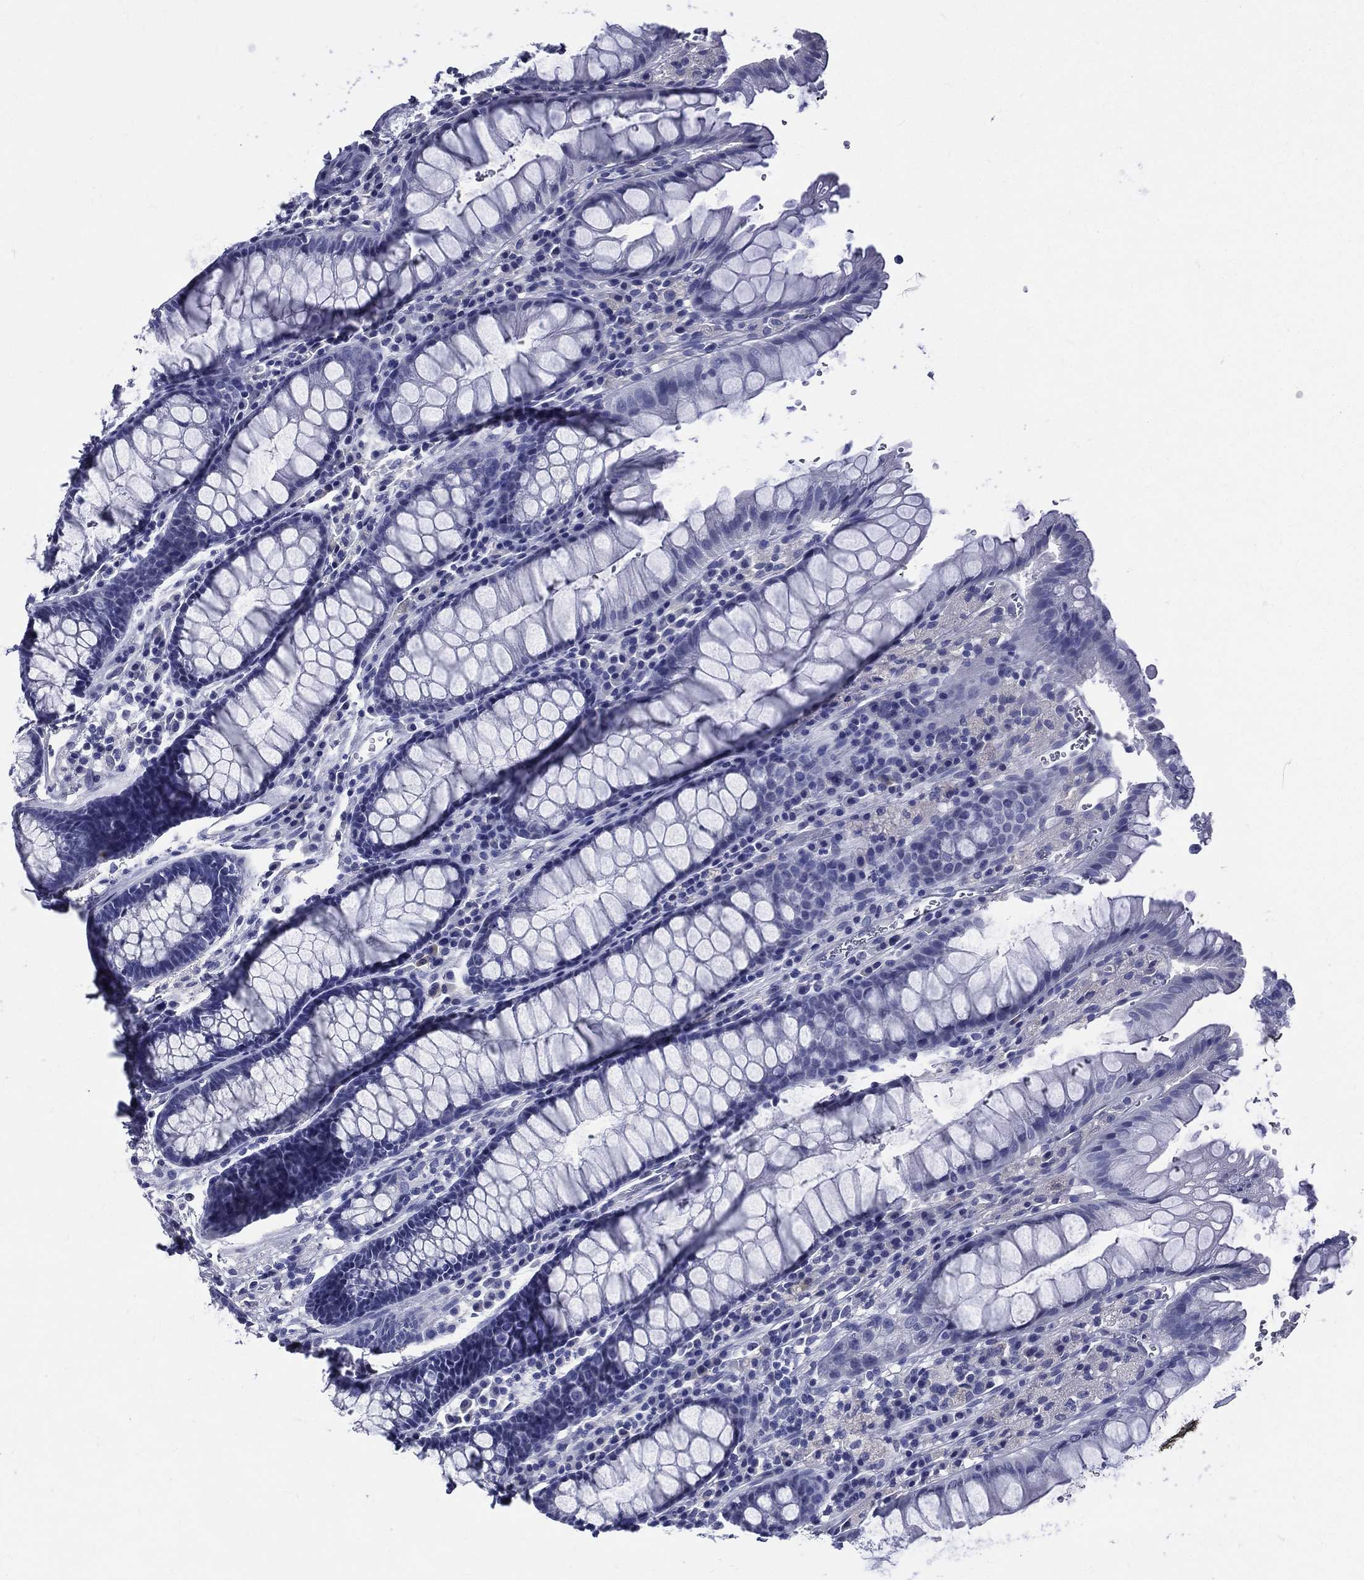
{"staining": {"intensity": "negative", "quantity": "none", "location": "none"}, "tissue": "rectum", "cell_type": "Glandular cells", "image_type": "normal", "snomed": [{"axis": "morphology", "description": "Normal tissue, NOS"}, {"axis": "topography", "description": "Rectum"}], "caption": "The image shows no significant expression in glandular cells of rectum.", "gene": "DPYS", "patient": {"sex": "female", "age": 68}}